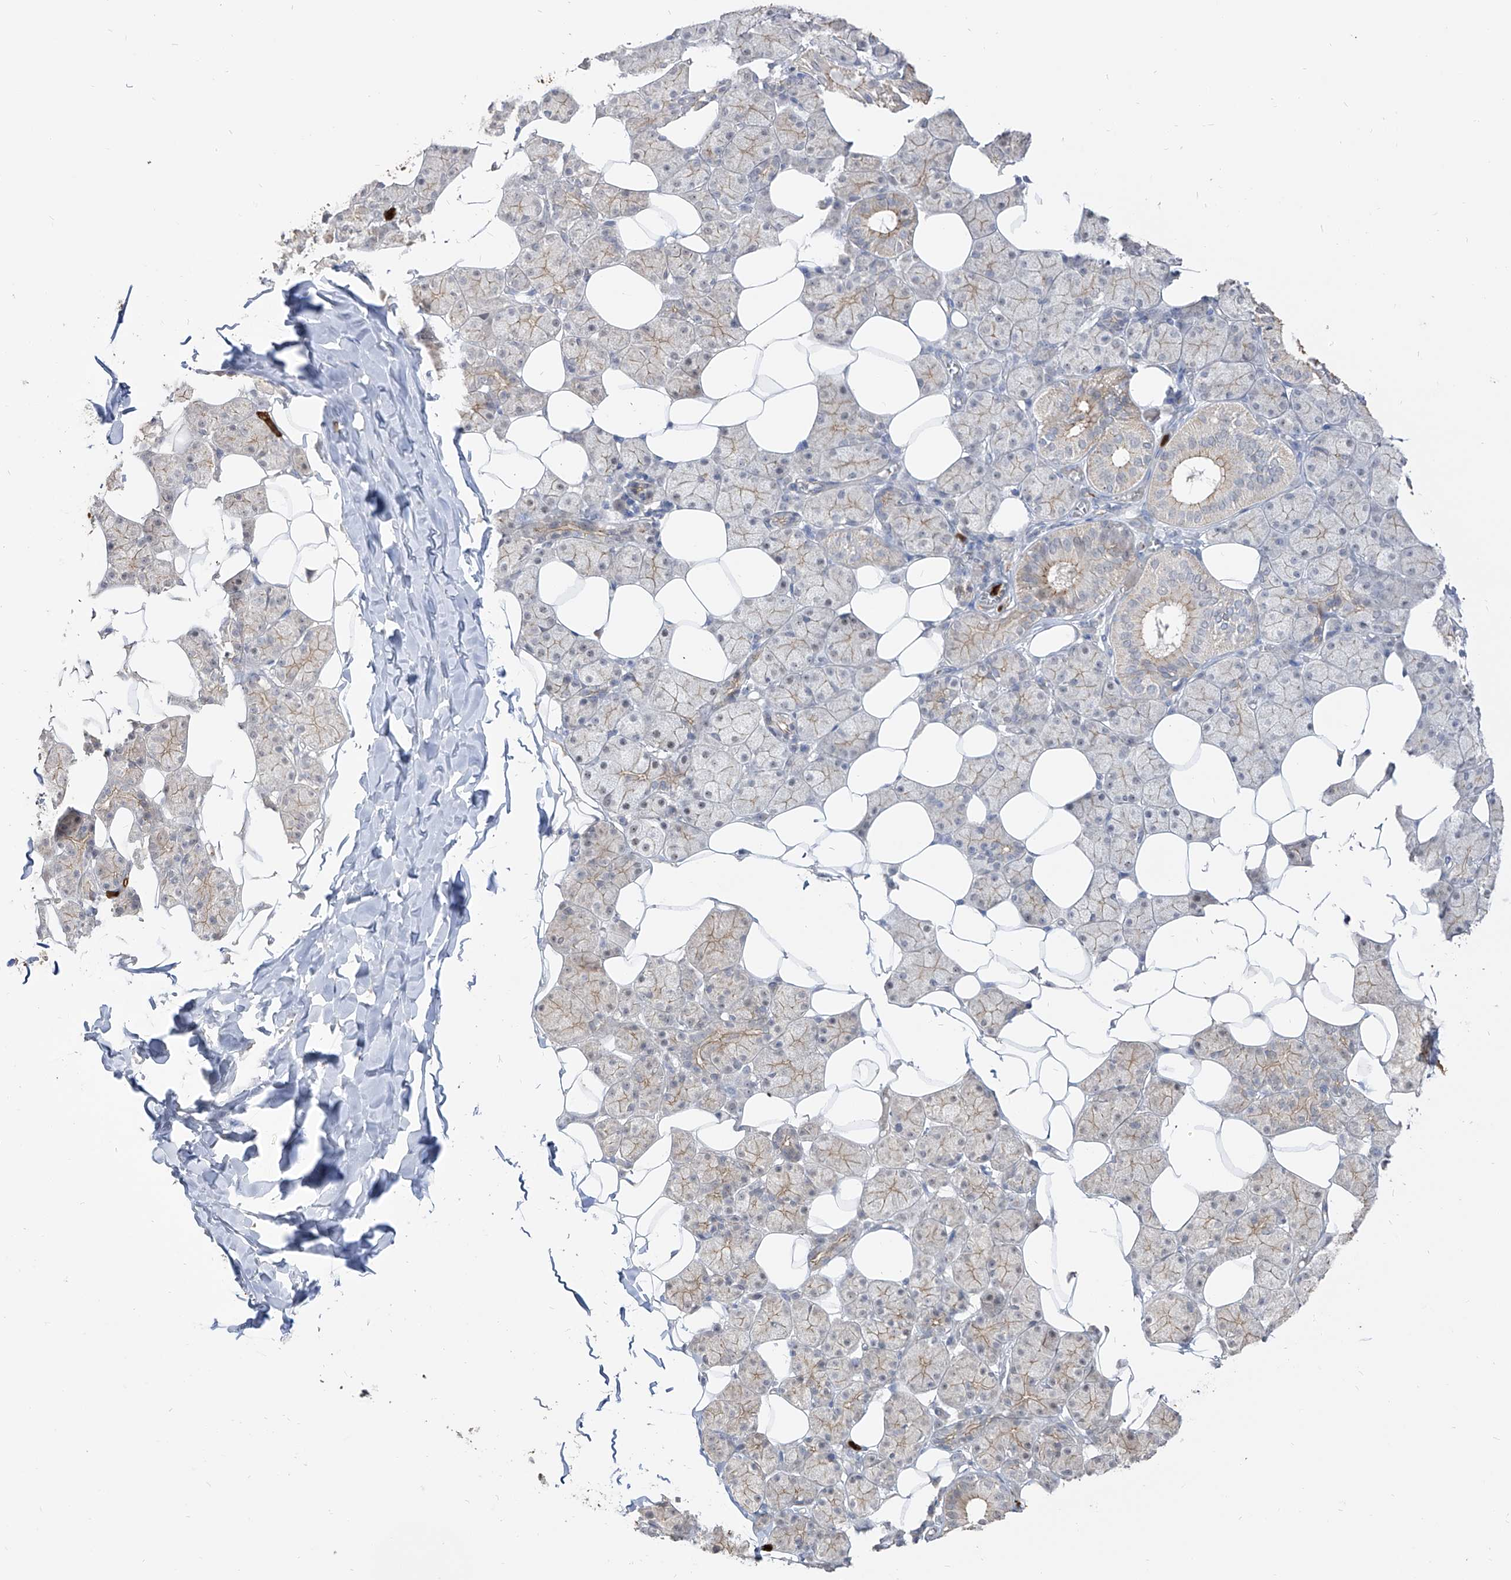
{"staining": {"intensity": "moderate", "quantity": "<25%", "location": "cytoplasmic/membranous"}, "tissue": "salivary gland", "cell_type": "Glandular cells", "image_type": "normal", "snomed": [{"axis": "morphology", "description": "Normal tissue, NOS"}, {"axis": "topography", "description": "Salivary gland"}], "caption": "Immunohistochemistry (IHC) (DAB (3,3'-diaminobenzidine)) staining of benign salivary gland displays moderate cytoplasmic/membranous protein expression in about <25% of glandular cells. (DAB (3,3'-diaminobenzidine) IHC with brightfield microscopy, high magnification).", "gene": "ZNF227", "patient": {"sex": "female", "age": 33}}